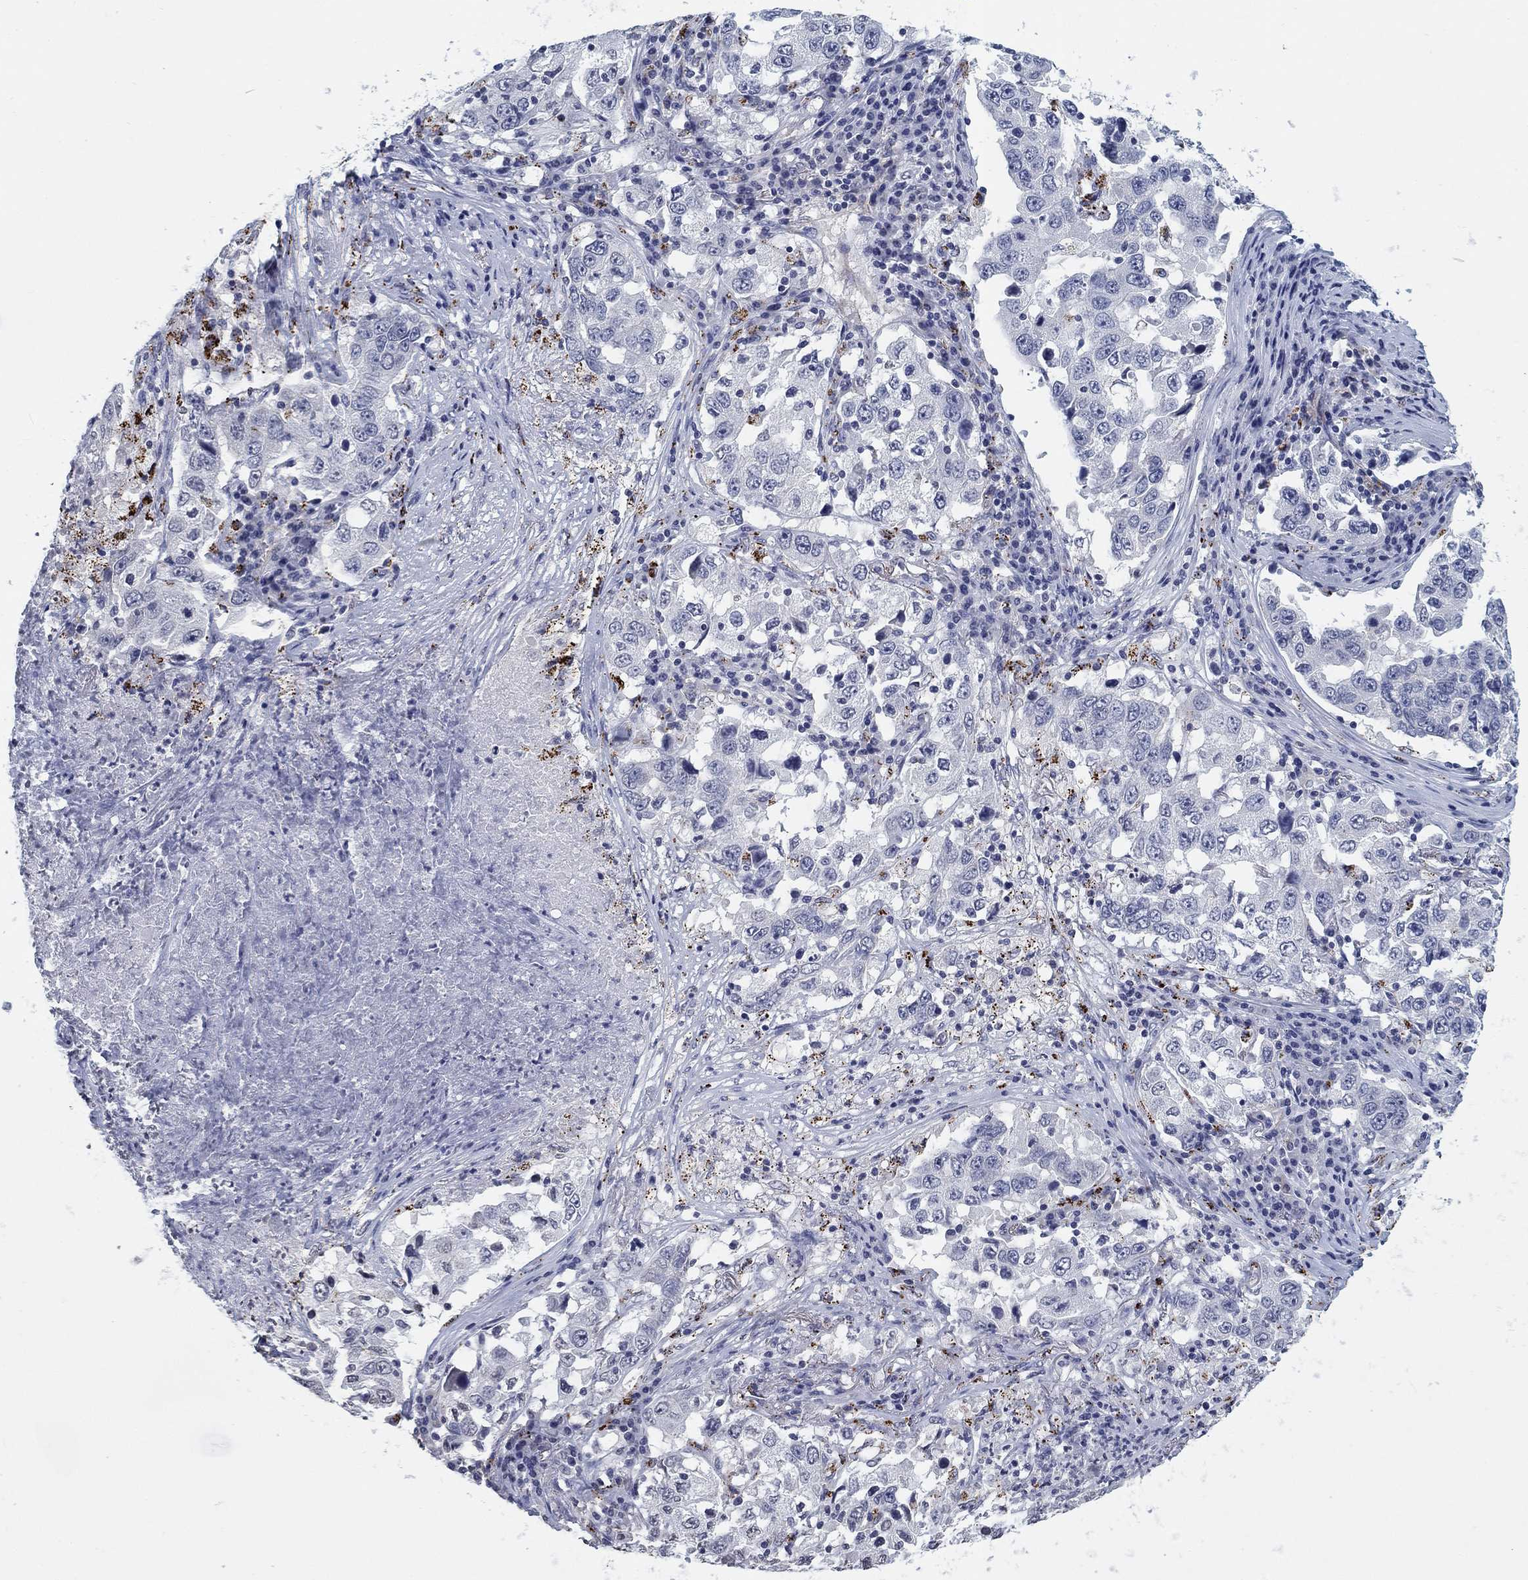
{"staining": {"intensity": "negative", "quantity": "none", "location": "none"}, "tissue": "lung cancer", "cell_type": "Tumor cells", "image_type": "cancer", "snomed": [{"axis": "morphology", "description": "Adenocarcinoma, NOS"}, {"axis": "topography", "description": "Lung"}], "caption": "A micrograph of lung cancer stained for a protein reveals no brown staining in tumor cells. (Immunohistochemistry, brightfield microscopy, high magnification).", "gene": "OTUB2", "patient": {"sex": "male", "age": 73}}